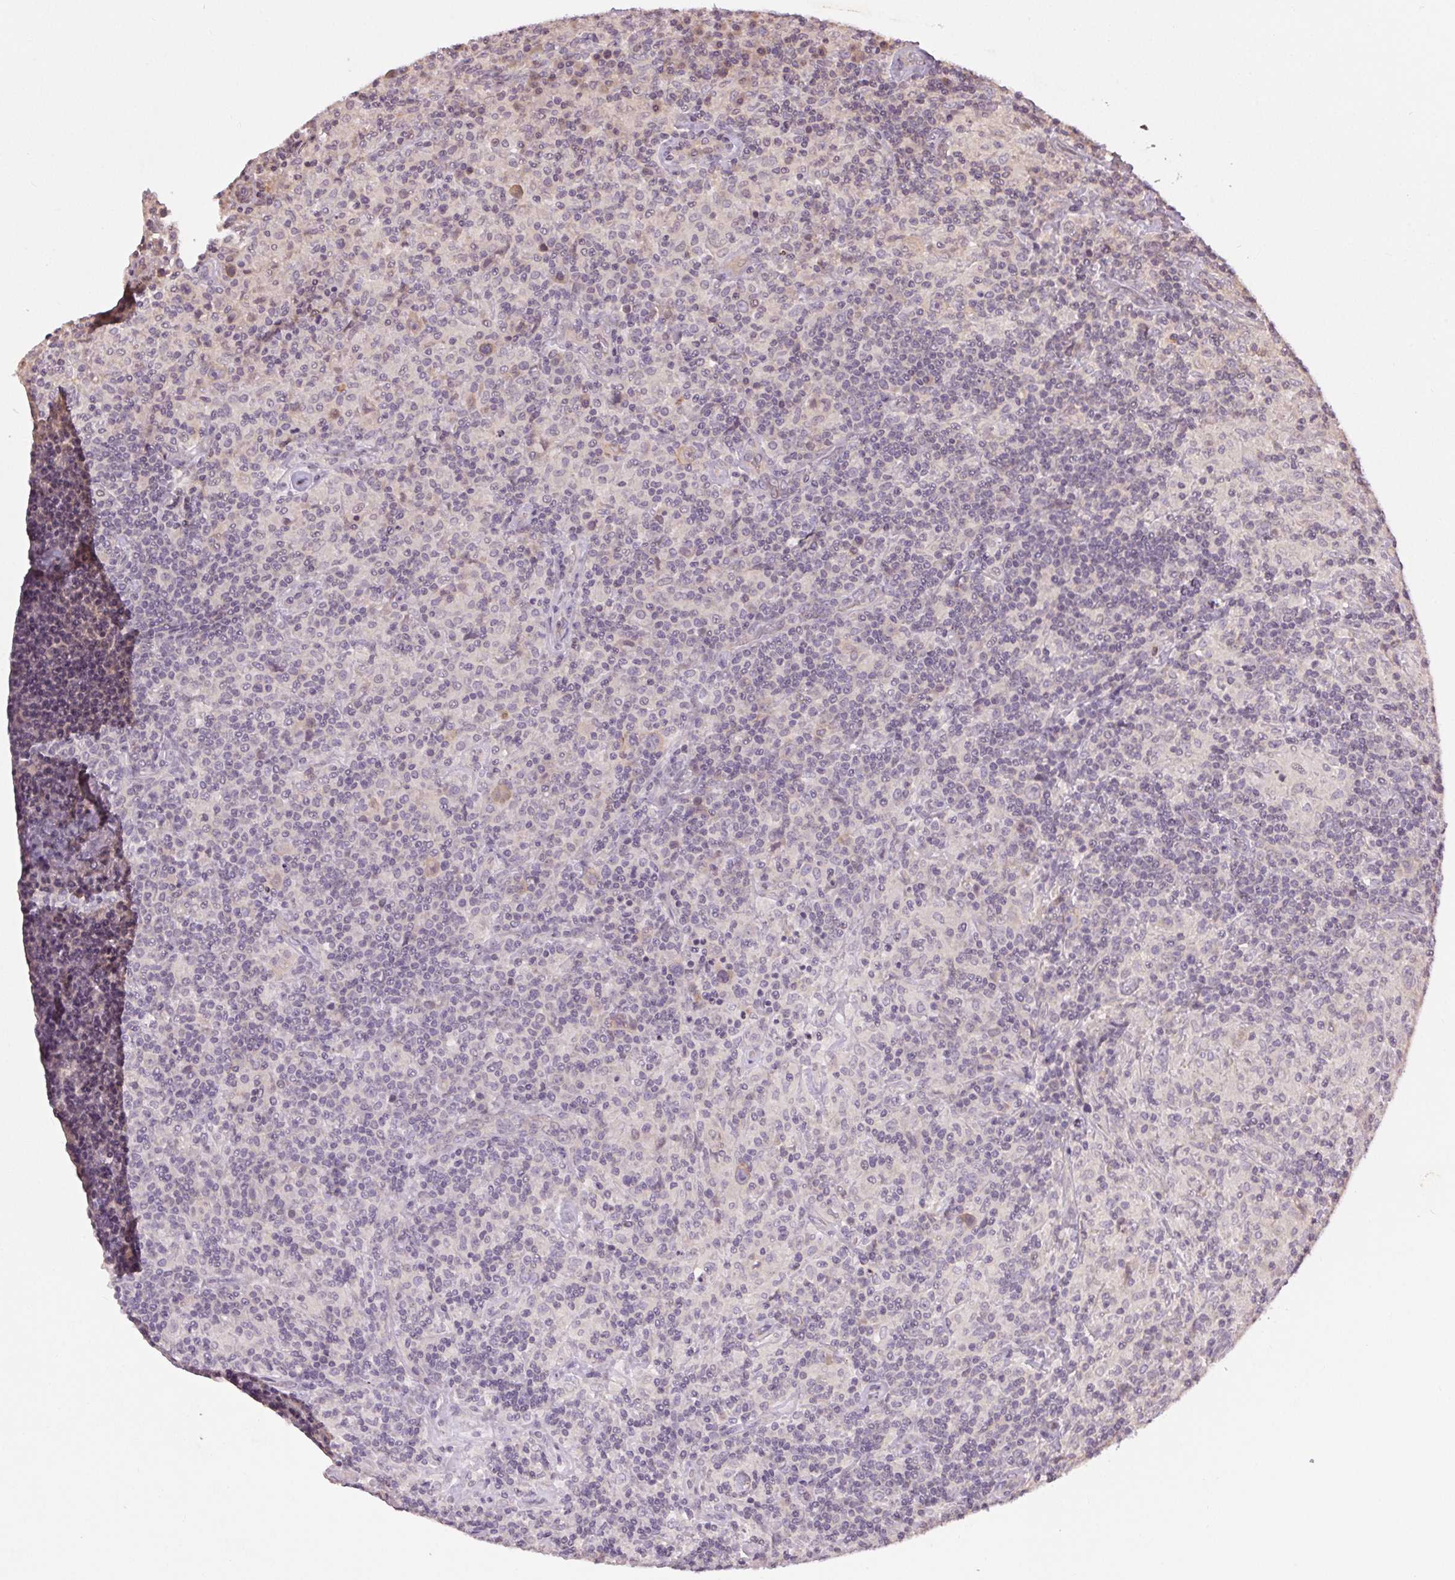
{"staining": {"intensity": "negative", "quantity": "none", "location": "none"}, "tissue": "lymphoma", "cell_type": "Tumor cells", "image_type": "cancer", "snomed": [{"axis": "morphology", "description": "Hodgkin's disease, NOS"}, {"axis": "topography", "description": "Lymph node"}], "caption": "Immunohistochemistry (IHC) histopathology image of human Hodgkin's disease stained for a protein (brown), which displays no expression in tumor cells.", "gene": "ATP1B3", "patient": {"sex": "male", "age": 70}}